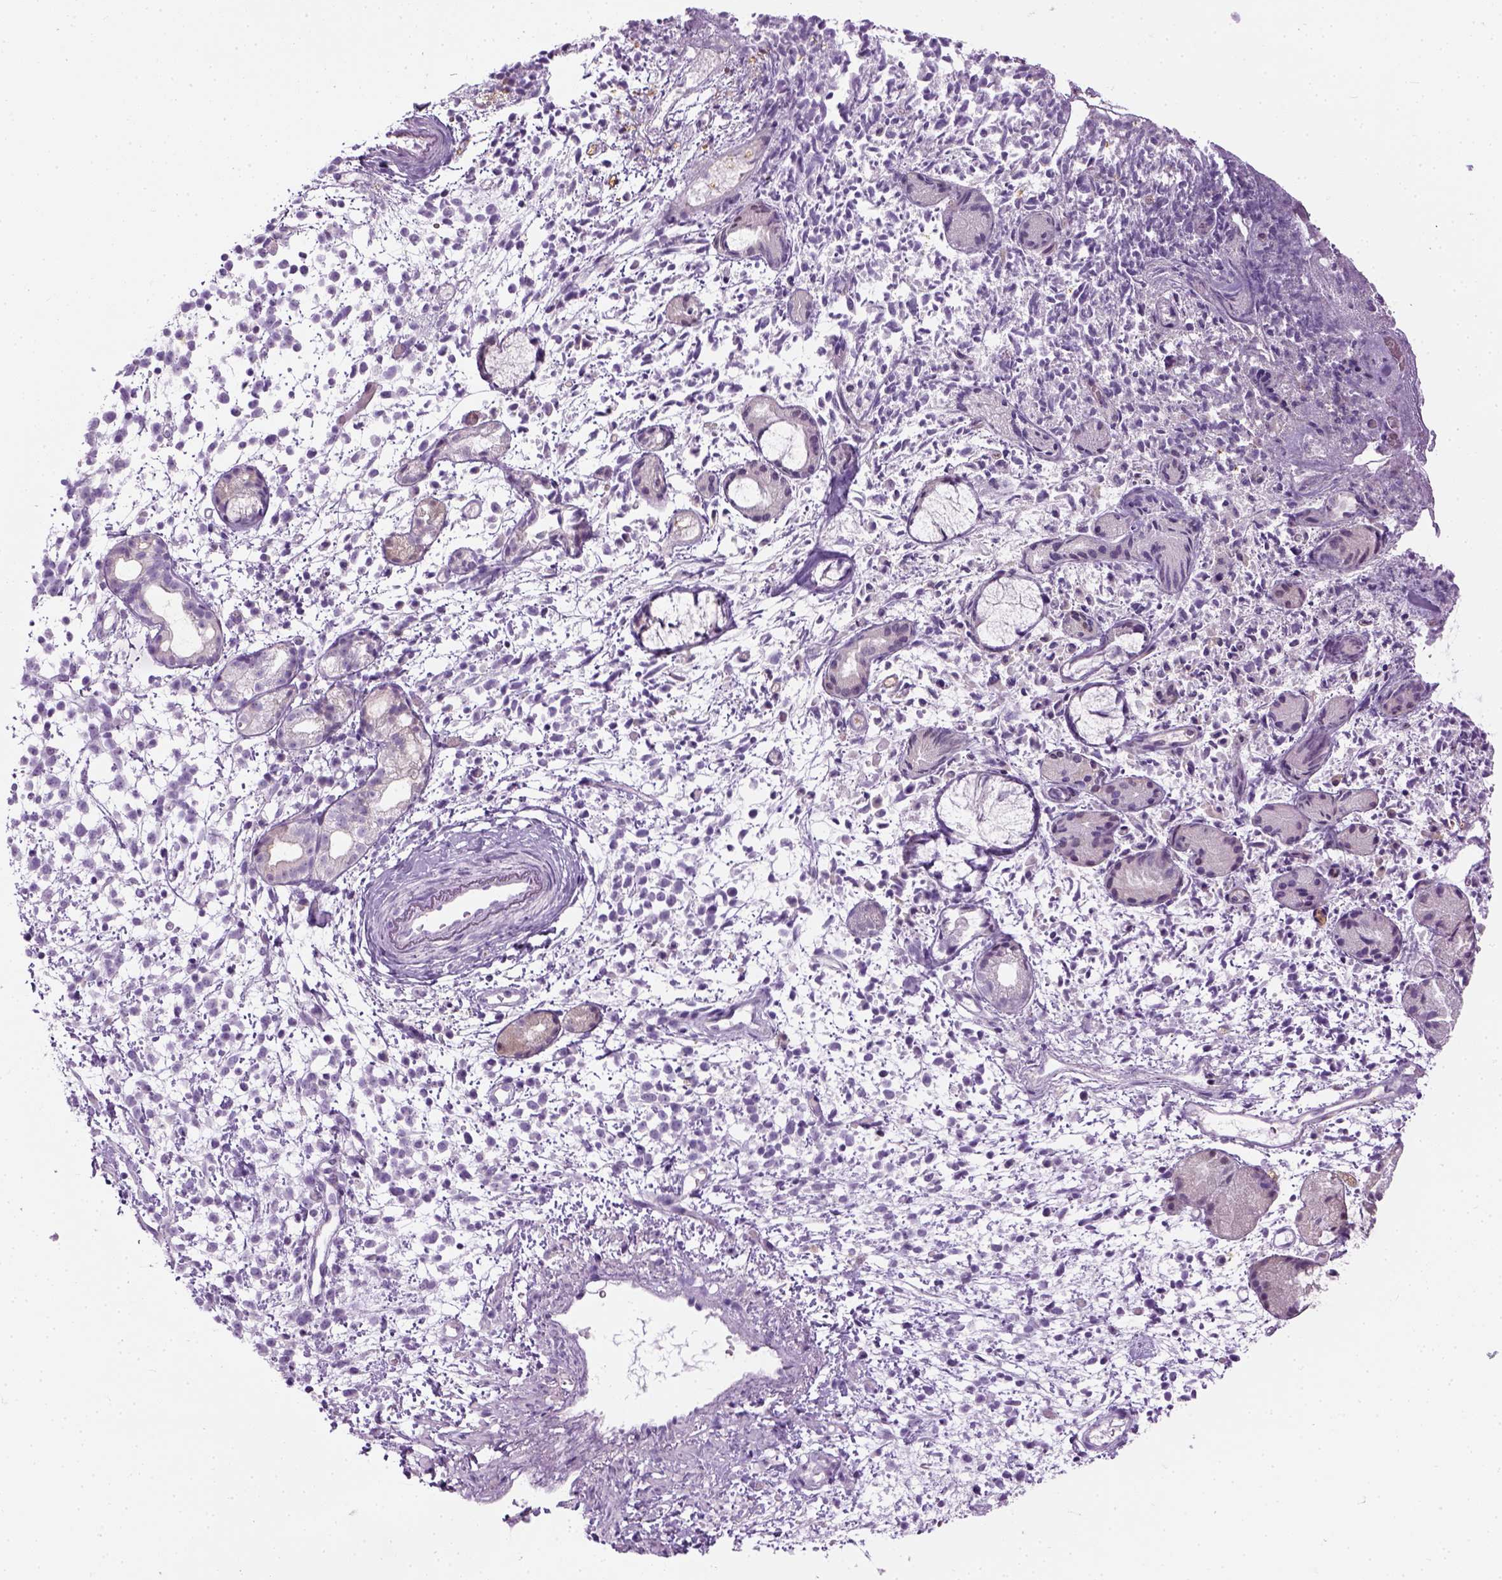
{"staining": {"intensity": "negative", "quantity": "none", "location": "none"}, "tissue": "melanoma", "cell_type": "Tumor cells", "image_type": "cancer", "snomed": [{"axis": "morphology", "description": "Malignant melanoma, NOS"}, {"axis": "topography", "description": "Skin"}], "caption": "Malignant melanoma stained for a protein using immunohistochemistry (IHC) shows no positivity tumor cells.", "gene": "CIBAR2", "patient": {"sex": "female", "age": 70}}